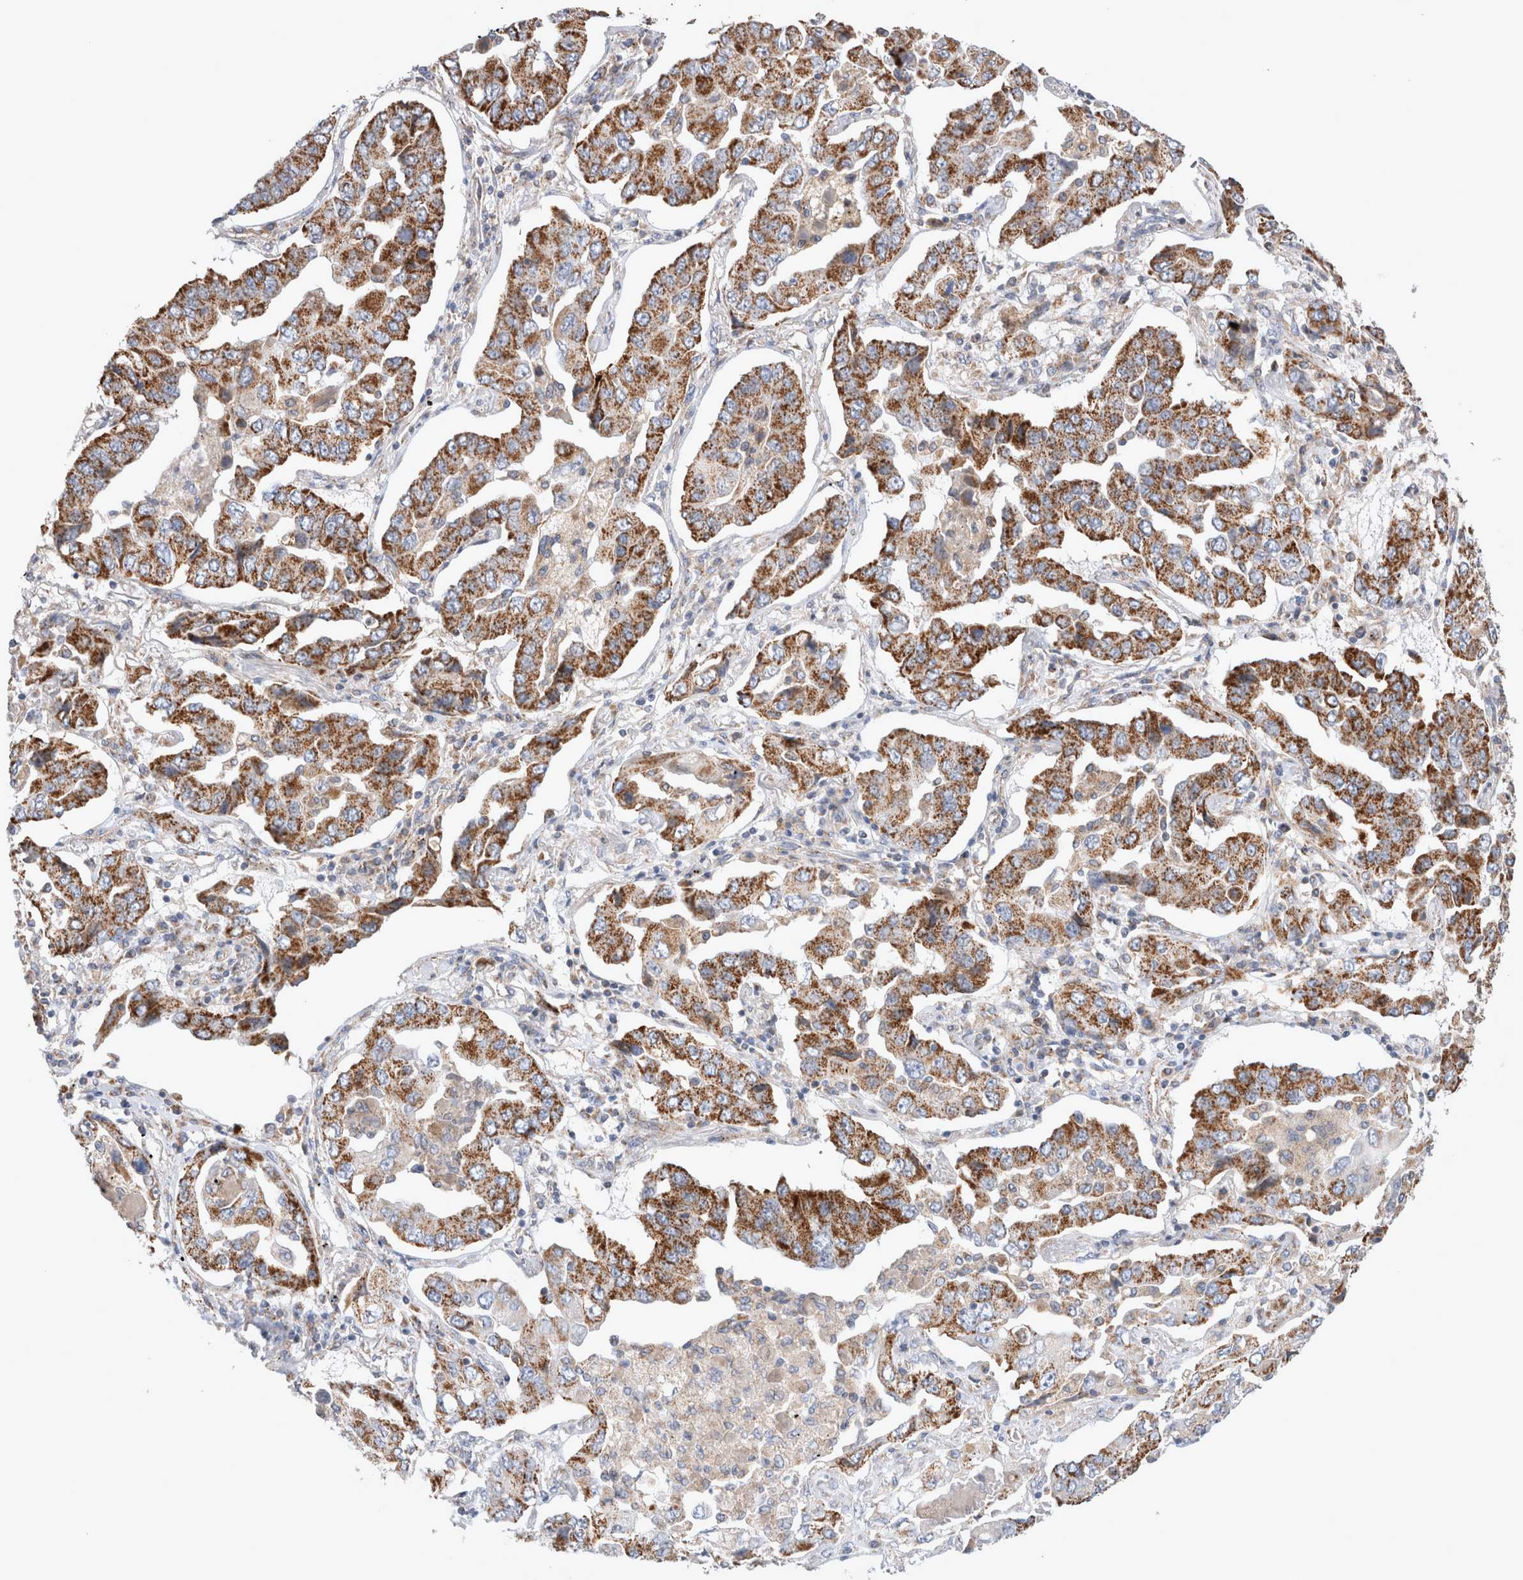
{"staining": {"intensity": "strong", "quantity": ">75%", "location": "cytoplasmic/membranous"}, "tissue": "lung cancer", "cell_type": "Tumor cells", "image_type": "cancer", "snomed": [{"axis": "morphology", "description": "Adenocarcinoma, NOS"}, {"axis": "topography", "description": "Lung"}], "caption": "There is high levels of strong cytoplasmic/membranous expression in tumor cells of lung adenocarcinoma, as demonstrated by immunohistochemical staining (brown color).", "gene": "MRPS28", "patient": {"sex": "female", "age": 65}}